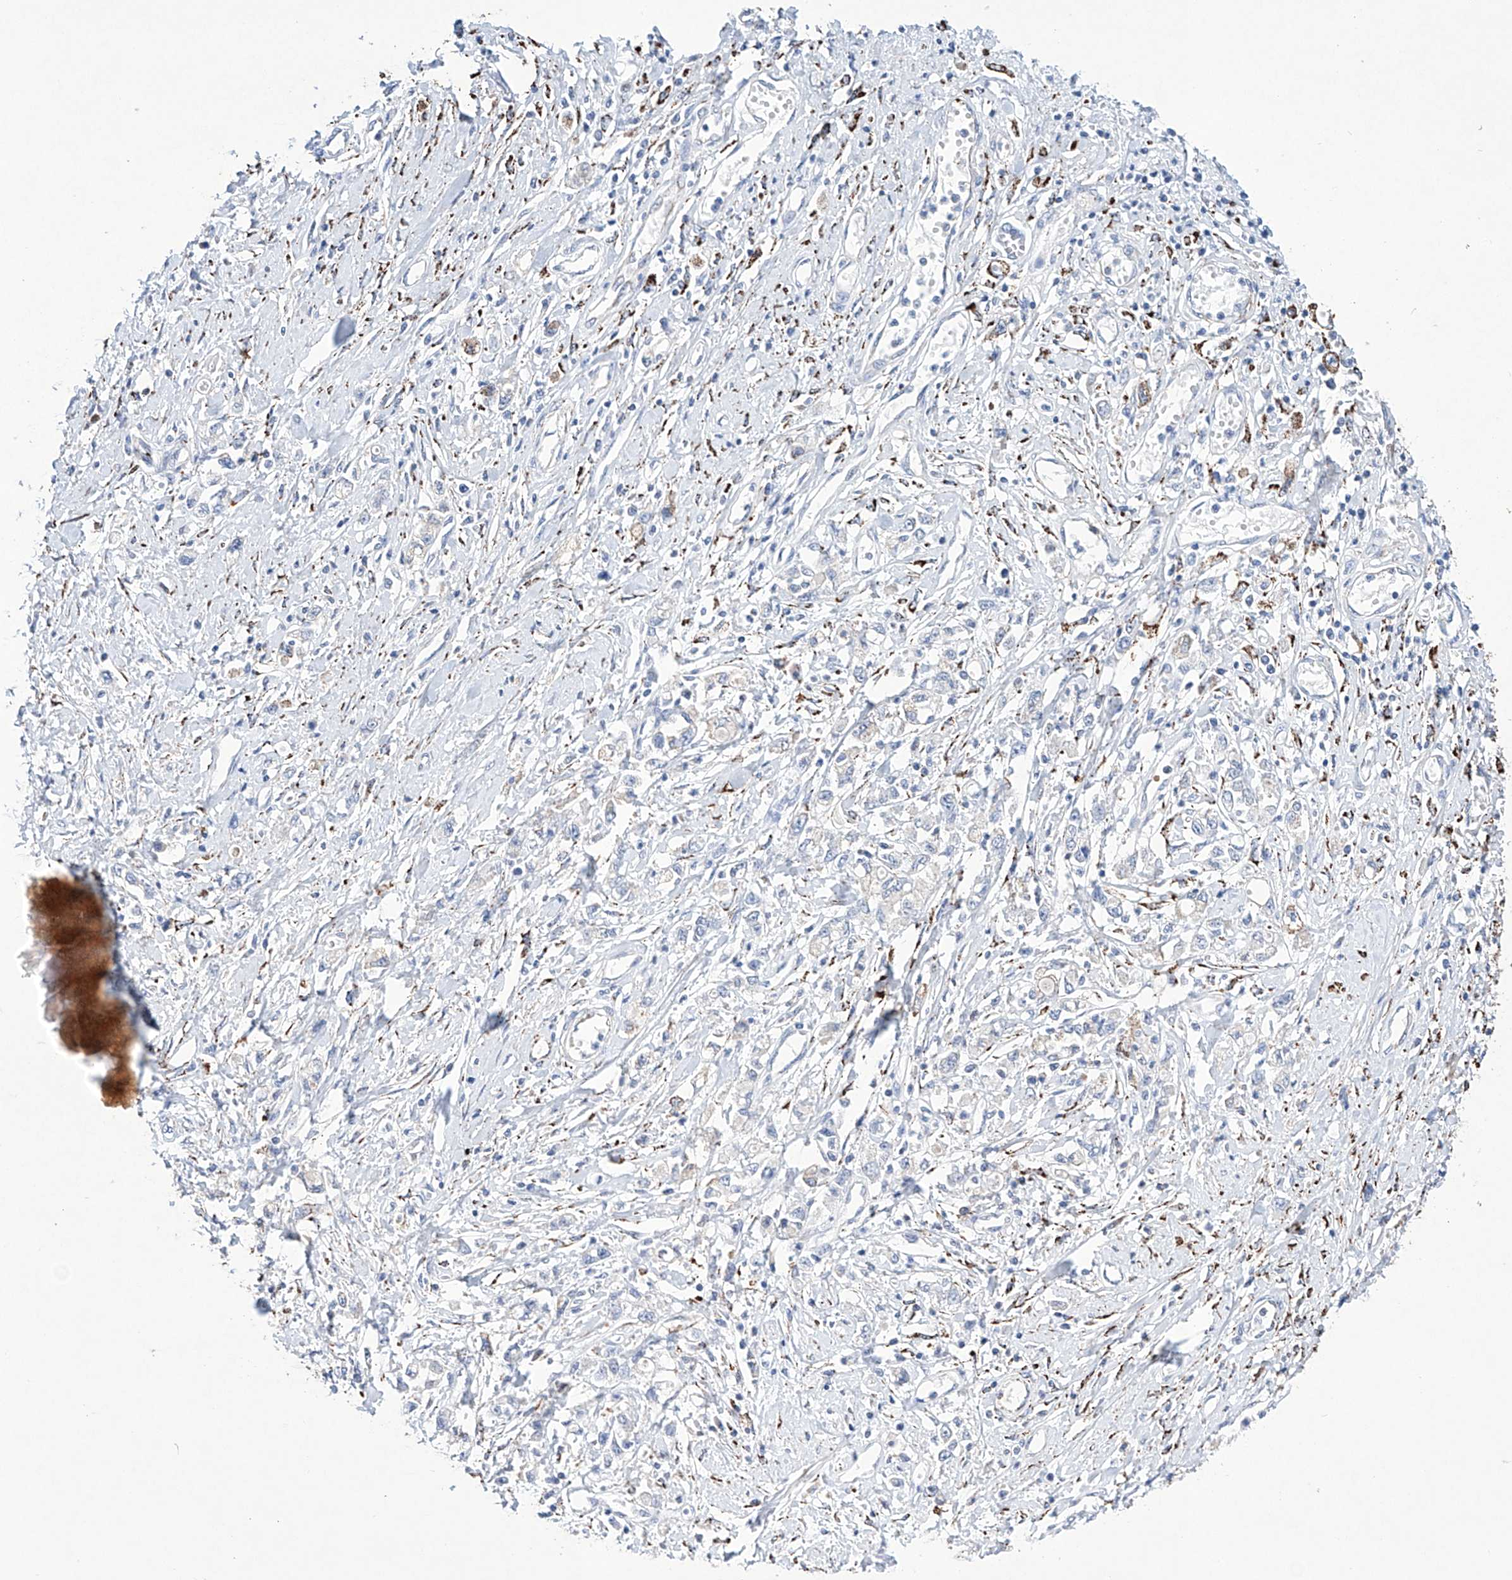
{"staining": {"intensity": "negative", "quantity": "none", "location": "none"}, "tissue": "stomach cancer", "cell_type": "Tumor cells", "image_type": "cancer", "snomed": [{"axis": "morphology", "description": "Adenocarcinoma, NOS"}, {"axis": "topography", "description": "Stomach"}], "caption": "This is an immunohistochemistry (IHC) micrograph of human stomach cancer. There is no positivity in tumor cells.", "gene": "NRROS", "patient": {"sex": "female", "age": 76}}